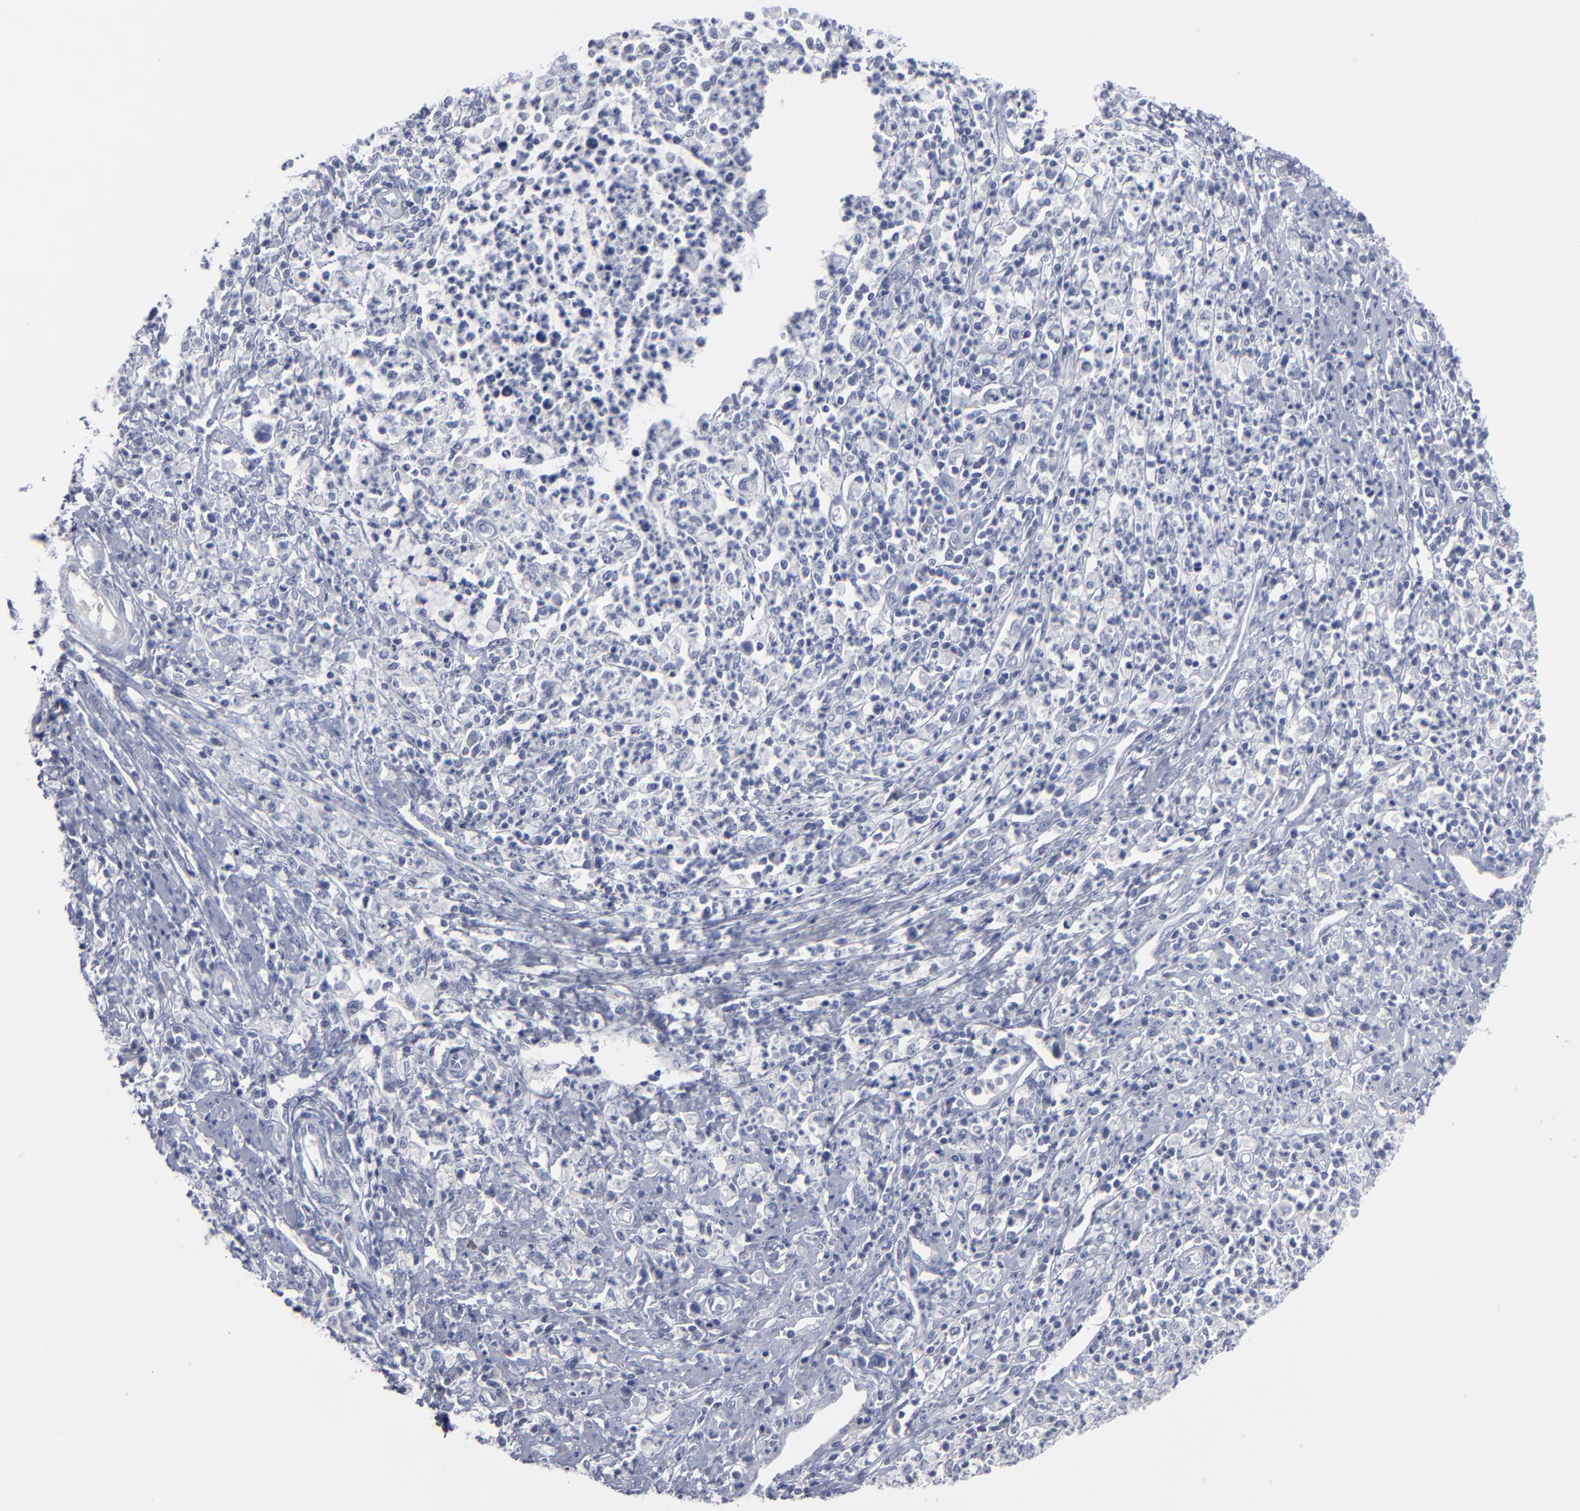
{"staining": {"intensity": "negative", "quantity": "none", "location": "none"}, "tissue": "cervical cancer", "cell_type": "Tumor cells", "image_type": "cancer", "snomed": [{"axis": "morphology", "description": "Adenocarcinoma, NOS"}, {"axis": "topography", "description": "Cervix"}], "caption": "The histopathology image shows no significant staining in tumor cells of cervical adenocarcinoma.", "gene": "RPH3A", "patient": {"sex": "female", "age": 36}}